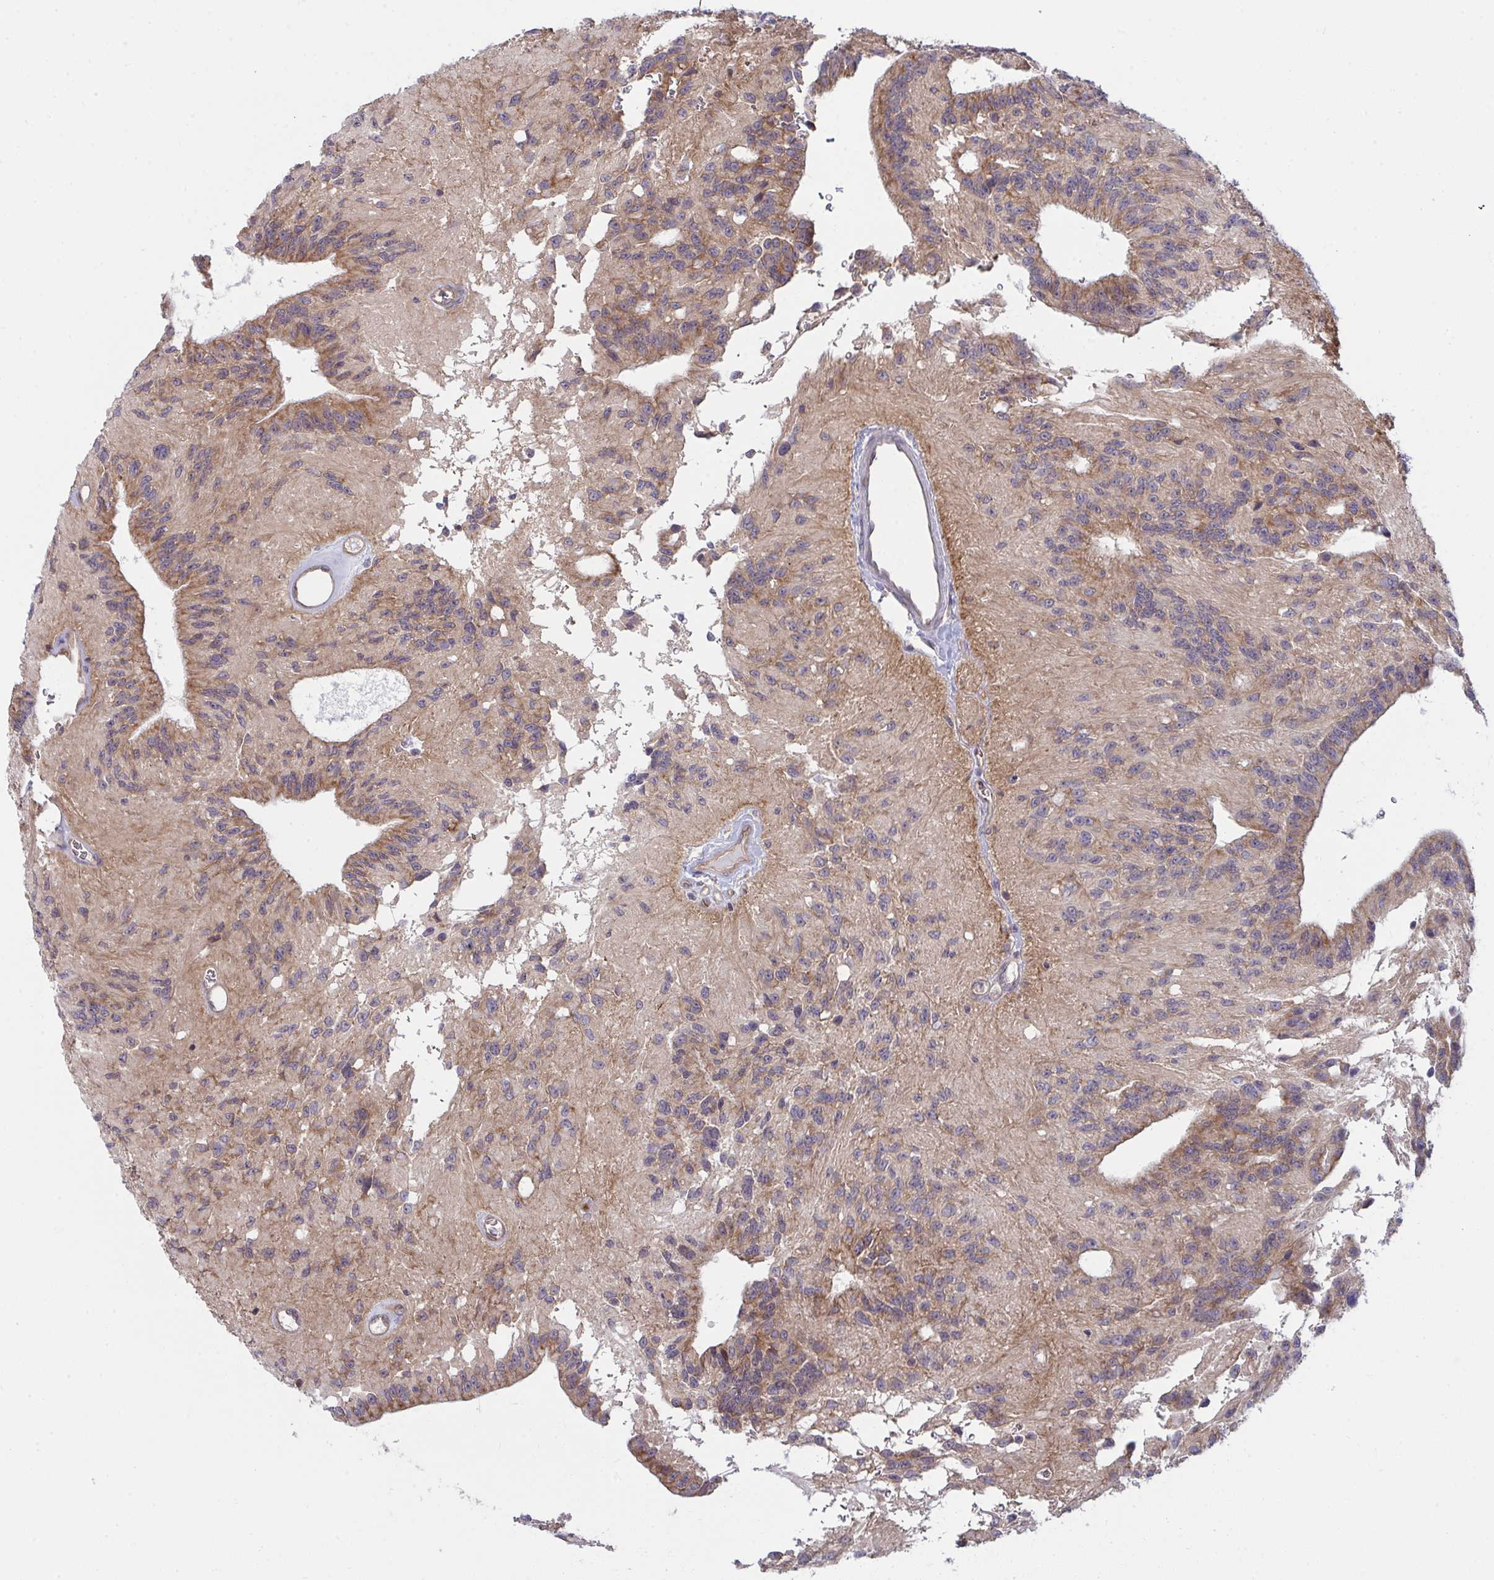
{"staining": {"intensity": "moderate", "quantity": "25%-75%", "location": "cytoplasmic/membranous"}, "tissue": "glioma", "cell_type": "Tumor cells", "image_type": "cancer", "snomed": [{"axis": "morphology", "description": "Glioma, malignant, Low grade"}, {"axis": "topography", "description": "Brain"}], "caption": "IHC histopathology image of human low-grade glioma (malignant) stained for a protein (brown), which demonstrates medium levels of moderate cytoplasmic/membranous staining in approximately 25%-75% of tumor cells.", "gene": "CASP9", "patient": {"sex": "male", "age": 31}}